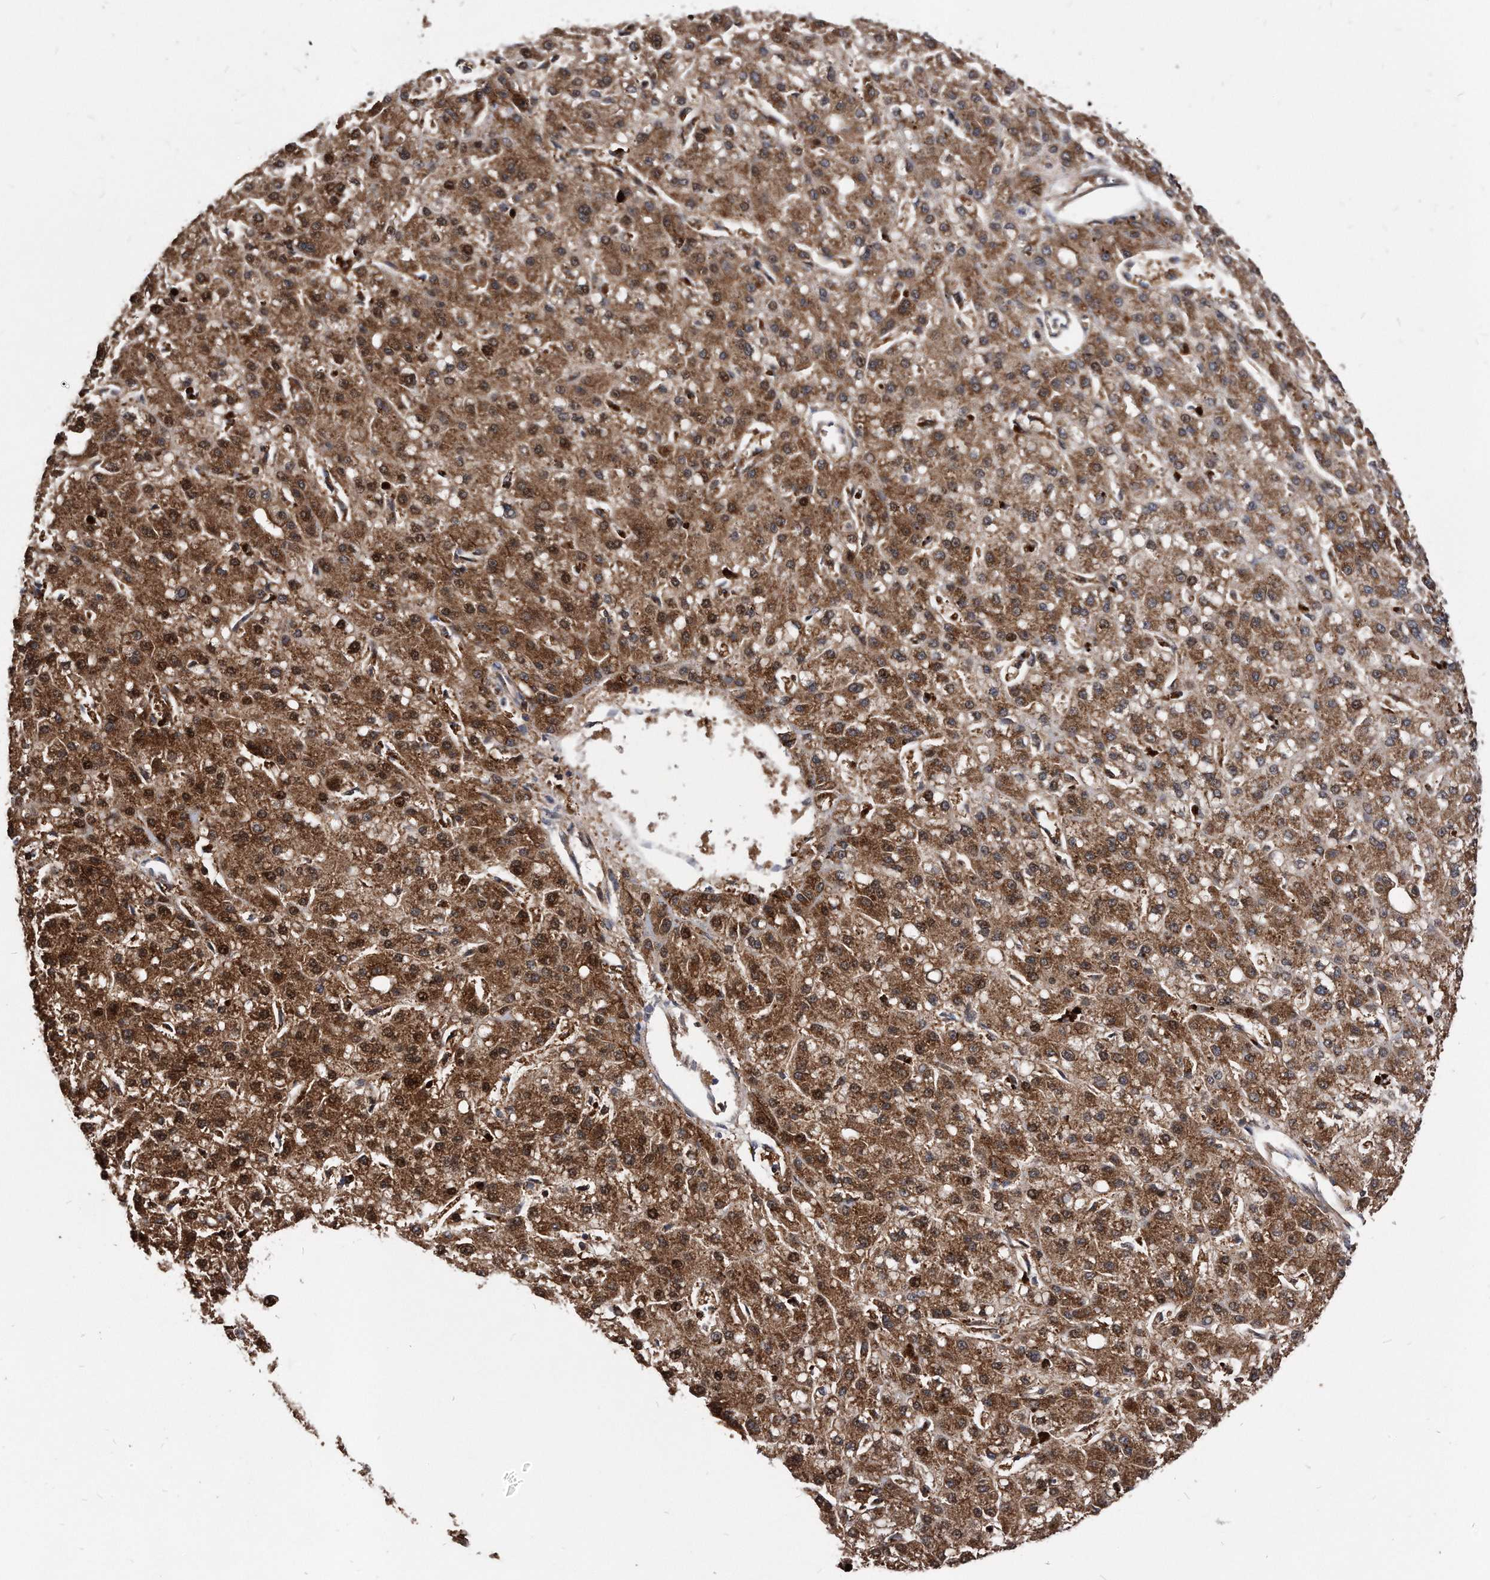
{"staining": {"intensity": "strong", "quantity": ">75%", "location": "cytoplasmic/membranous,nuclear"}, "tissue": "liver cancer", "cell_type": "Tumor cells", "image_type": "cancer", "snomed": [{"axis": "morphology", "description": "Carcinoma, Hepatocellular, NOS"}, {"axis": "topography", "description": "Liver"}], "caption": "Liver cancer (hepatocellular carcinoma) stained with DAB immunohistochemistry (IHC) shows high levels of strong cytoplasmic/membranous and nuclear staining in approximately >75% of tumor cells.", "gene": "IL20RA", "patient": {"sex": "male", "age": 67}}